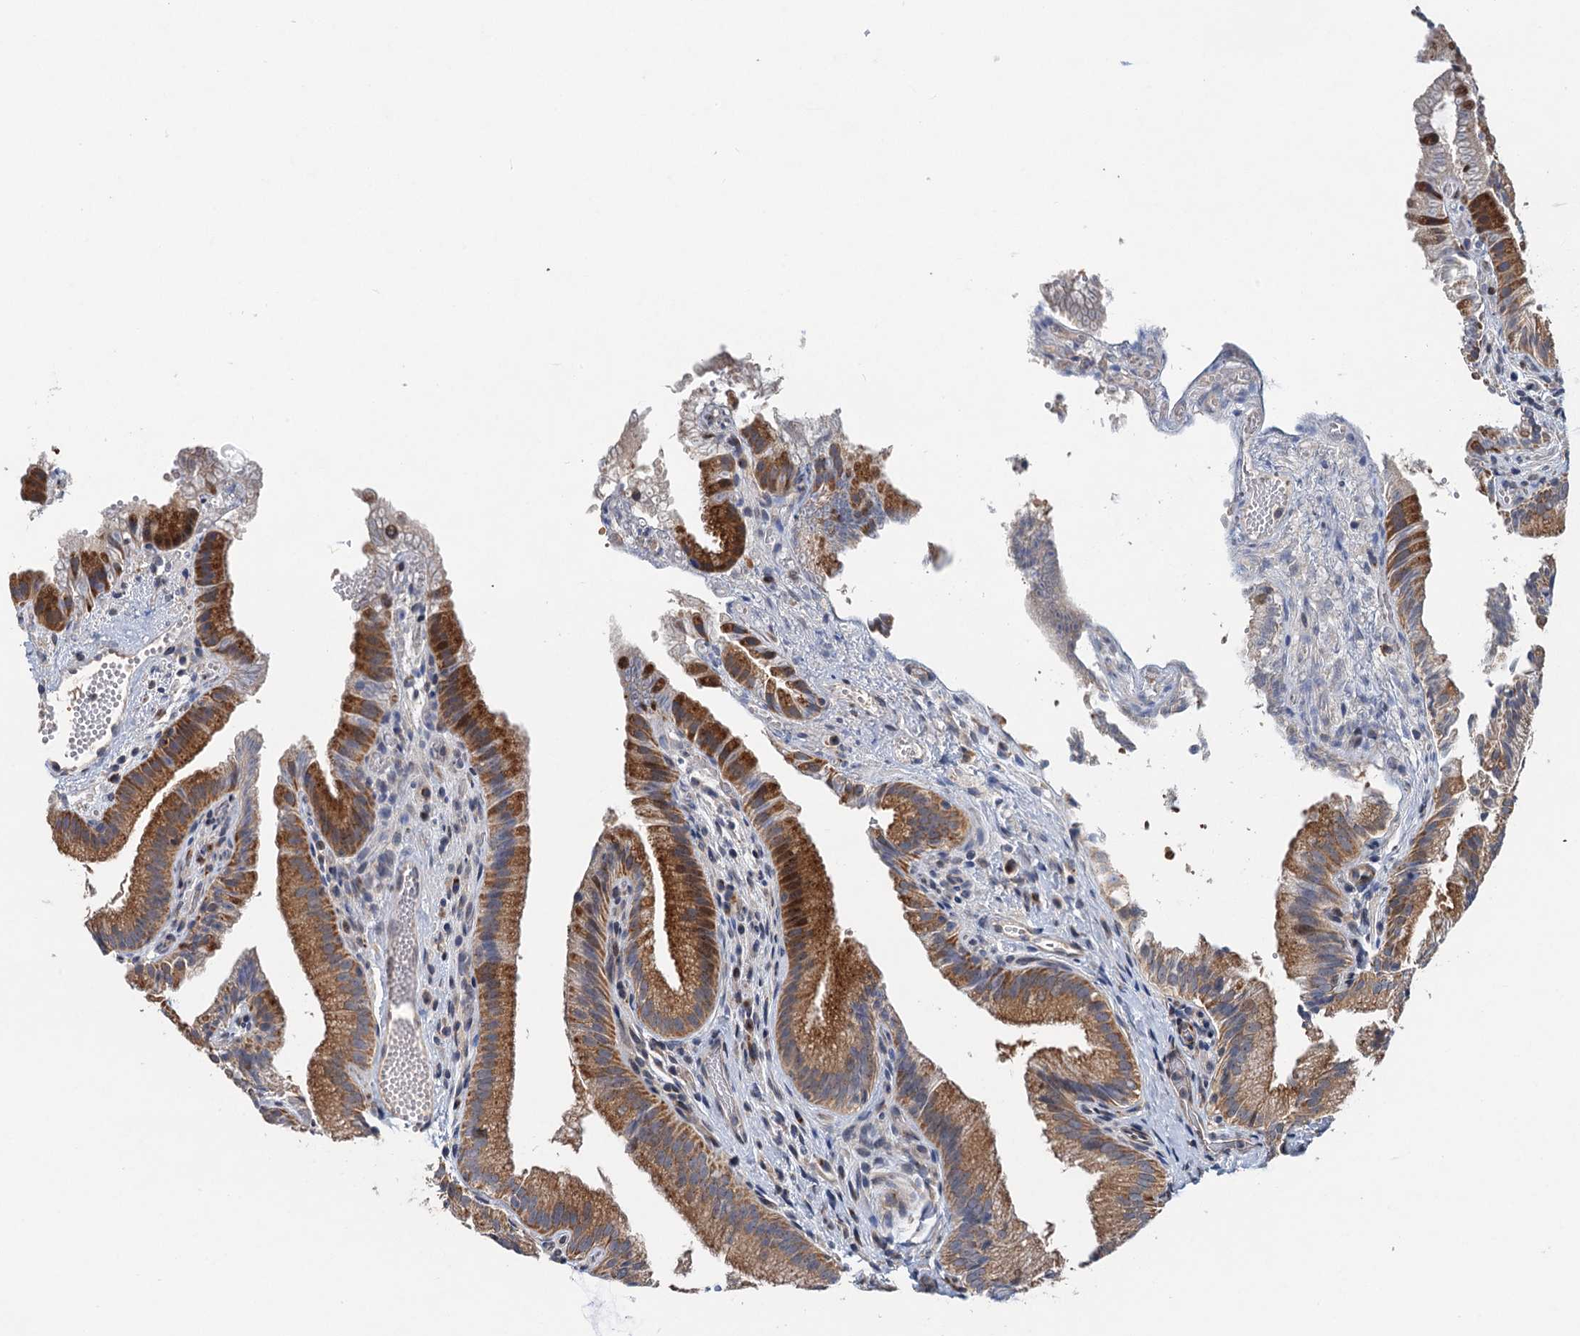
{"staining": {"intensity": "moderate", "quantity": ">75%", "location": "cytoplasmic/membranous"}, "tissue": "gallbladder", "cell_type": "Glandular cells", "image_type": "normal", "snomed": [{"axis": "morphology", "description": "Normal tissue, NOS"}, {"axis": "topography", "description": "Gallbladder"}], "caption": "Immunohistochemical staining of normal gallbladder shows medium levels of moderate cytoplasmic/membranous positivity in approximately >75% of glandular cells. The staining is performed using DAB (3,3'-diaminobenzidine) brown chromogen to label protein expression. The nuclei are counter-stained blue using hematoxylin.", "gene": "NBEA", "patient": {"sex": "female", "age": 30}}